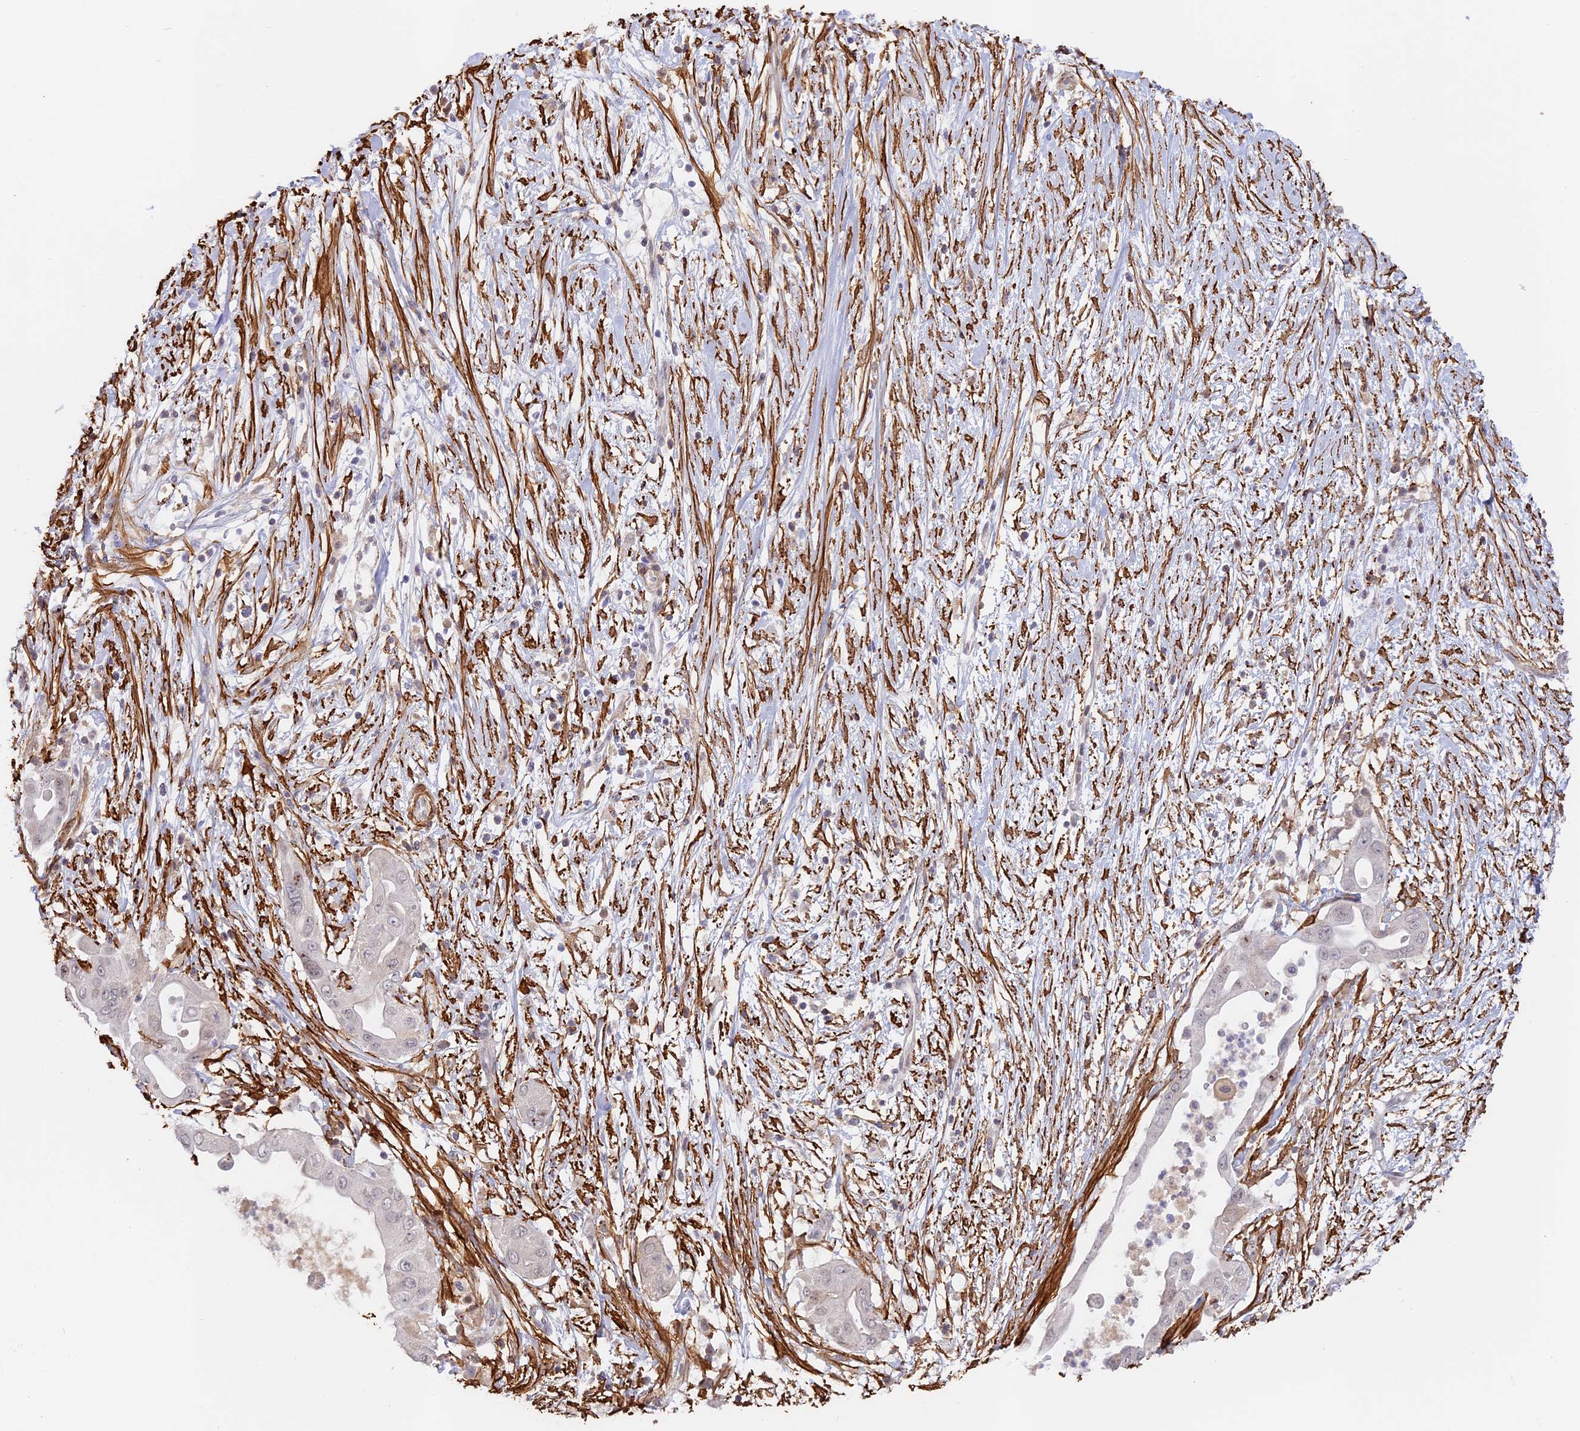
{"staining": {"intensity": "negative", "quantity": "none", "location": "none"}, "tissue": "pancreatic cancer", "cell_type": "Tumor cells", "image_type": "cancer", "snomed": [{"axis": "morphology", "description": "Adenocarcinoma, NOS"}, {"axis": "topography", "description": "Pancreas"}], "caption": "Immunohistochemistry (IHC) photomicrograph of human pancreatic cancer (adenocarcinoma) stained for a protein (brown), which shows no staining in tumor cells. (Stains: DAB (3,3'-diaminobenzidine) IHC with hematoxylin counter stain, Microscopy: brightfield microscopy at high magnification).", "gene": "CCDC154", "patient": {"sex": "male", "age": 68}}